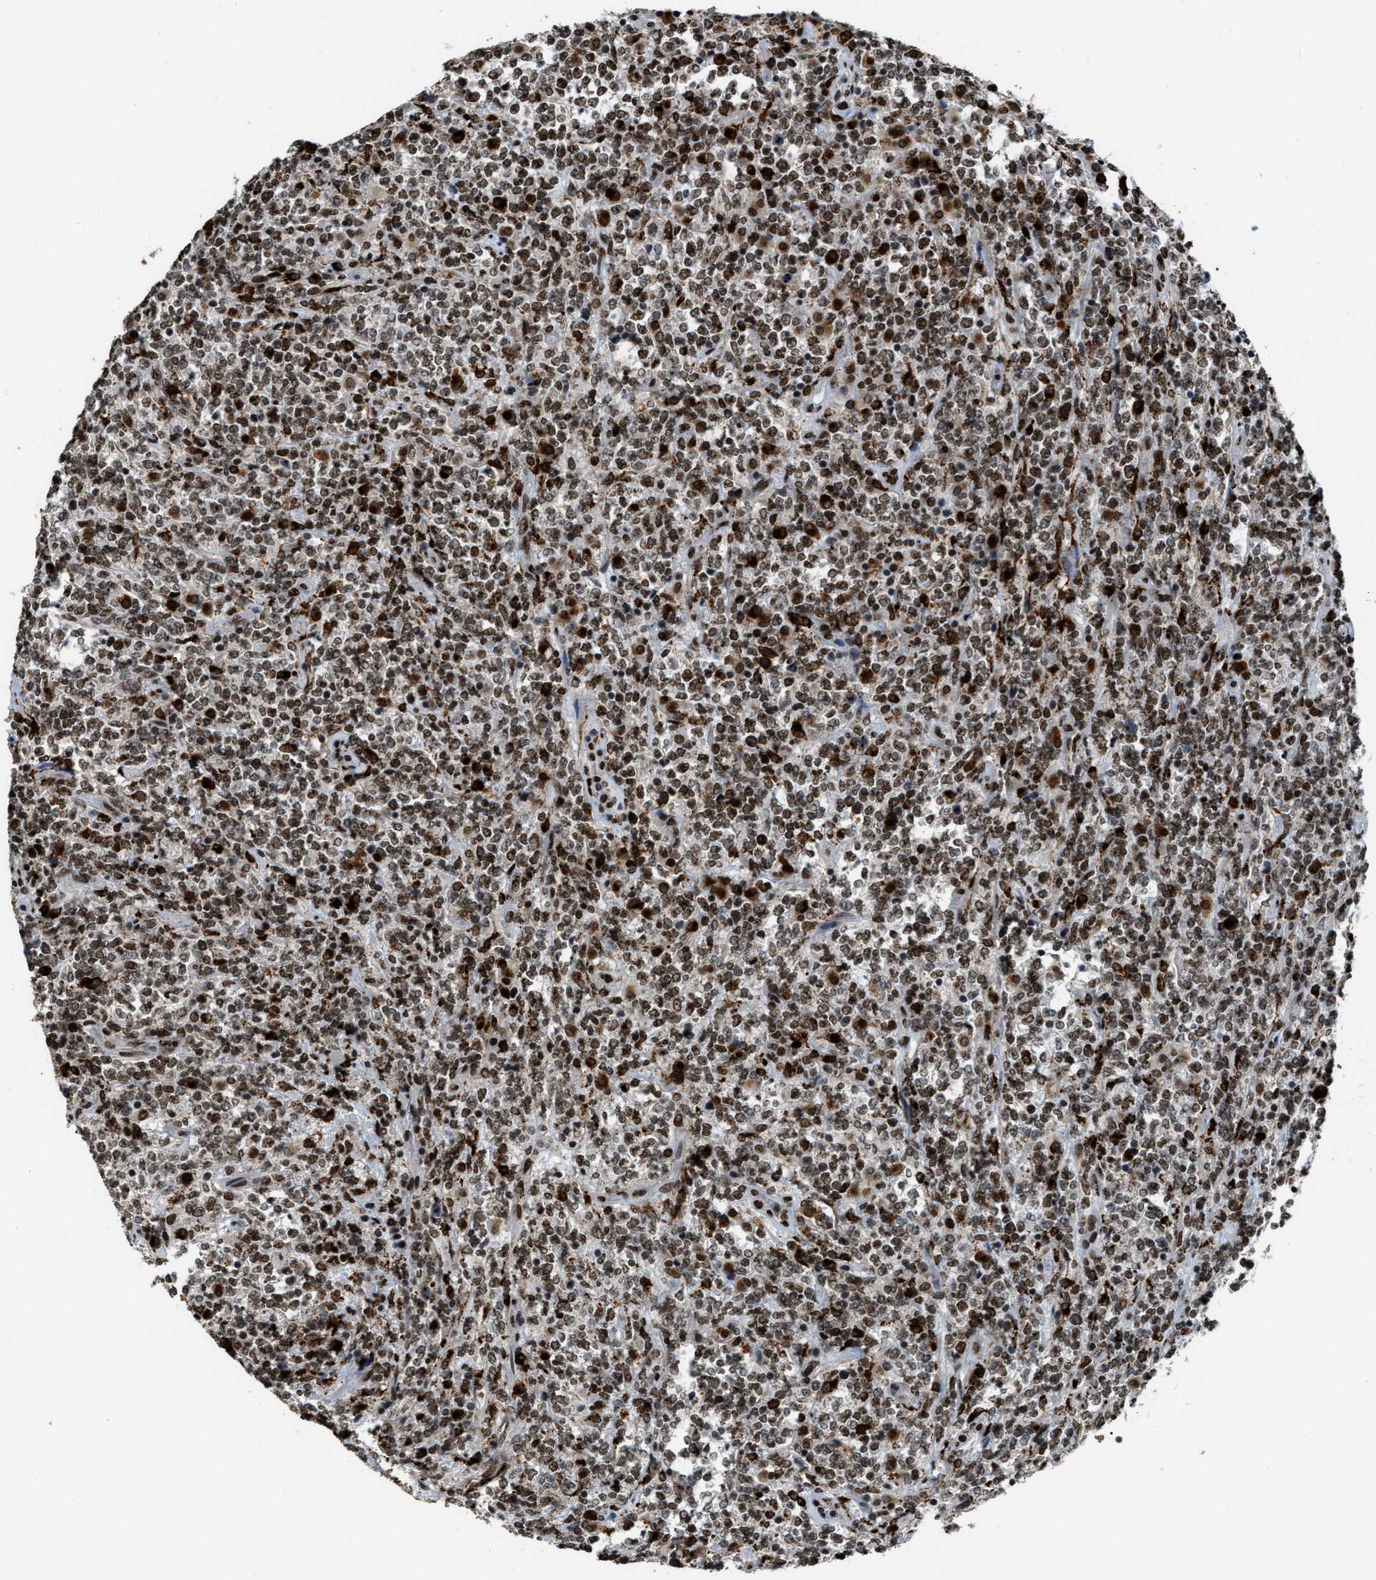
{"staining": {"intensity": "moderate", "quantity": ">75%", "location": "cytoplasmic/membranous,nuclear"}, "tissue": "lymphoma", "cell_type": "Tumor cells", "image_type": "cancer", "snomed": [{"axis": "morphology", "description": "Malignant lymphoma, non-Hodgkin's type, High grade"}, {"axis": "topography", "description": "Soft tissue"}], "caption": "The histopathology image demonstrates immunohistochemical staining of high-grade malignant lymphoma, non-Hodgkin's type. There is moderate cytoplasmic/membranous and nuclear positivity is identified in about >75% of tumor cells.", "gene": "NUMA1", "patient": {"sex": "male", "age": 18}}